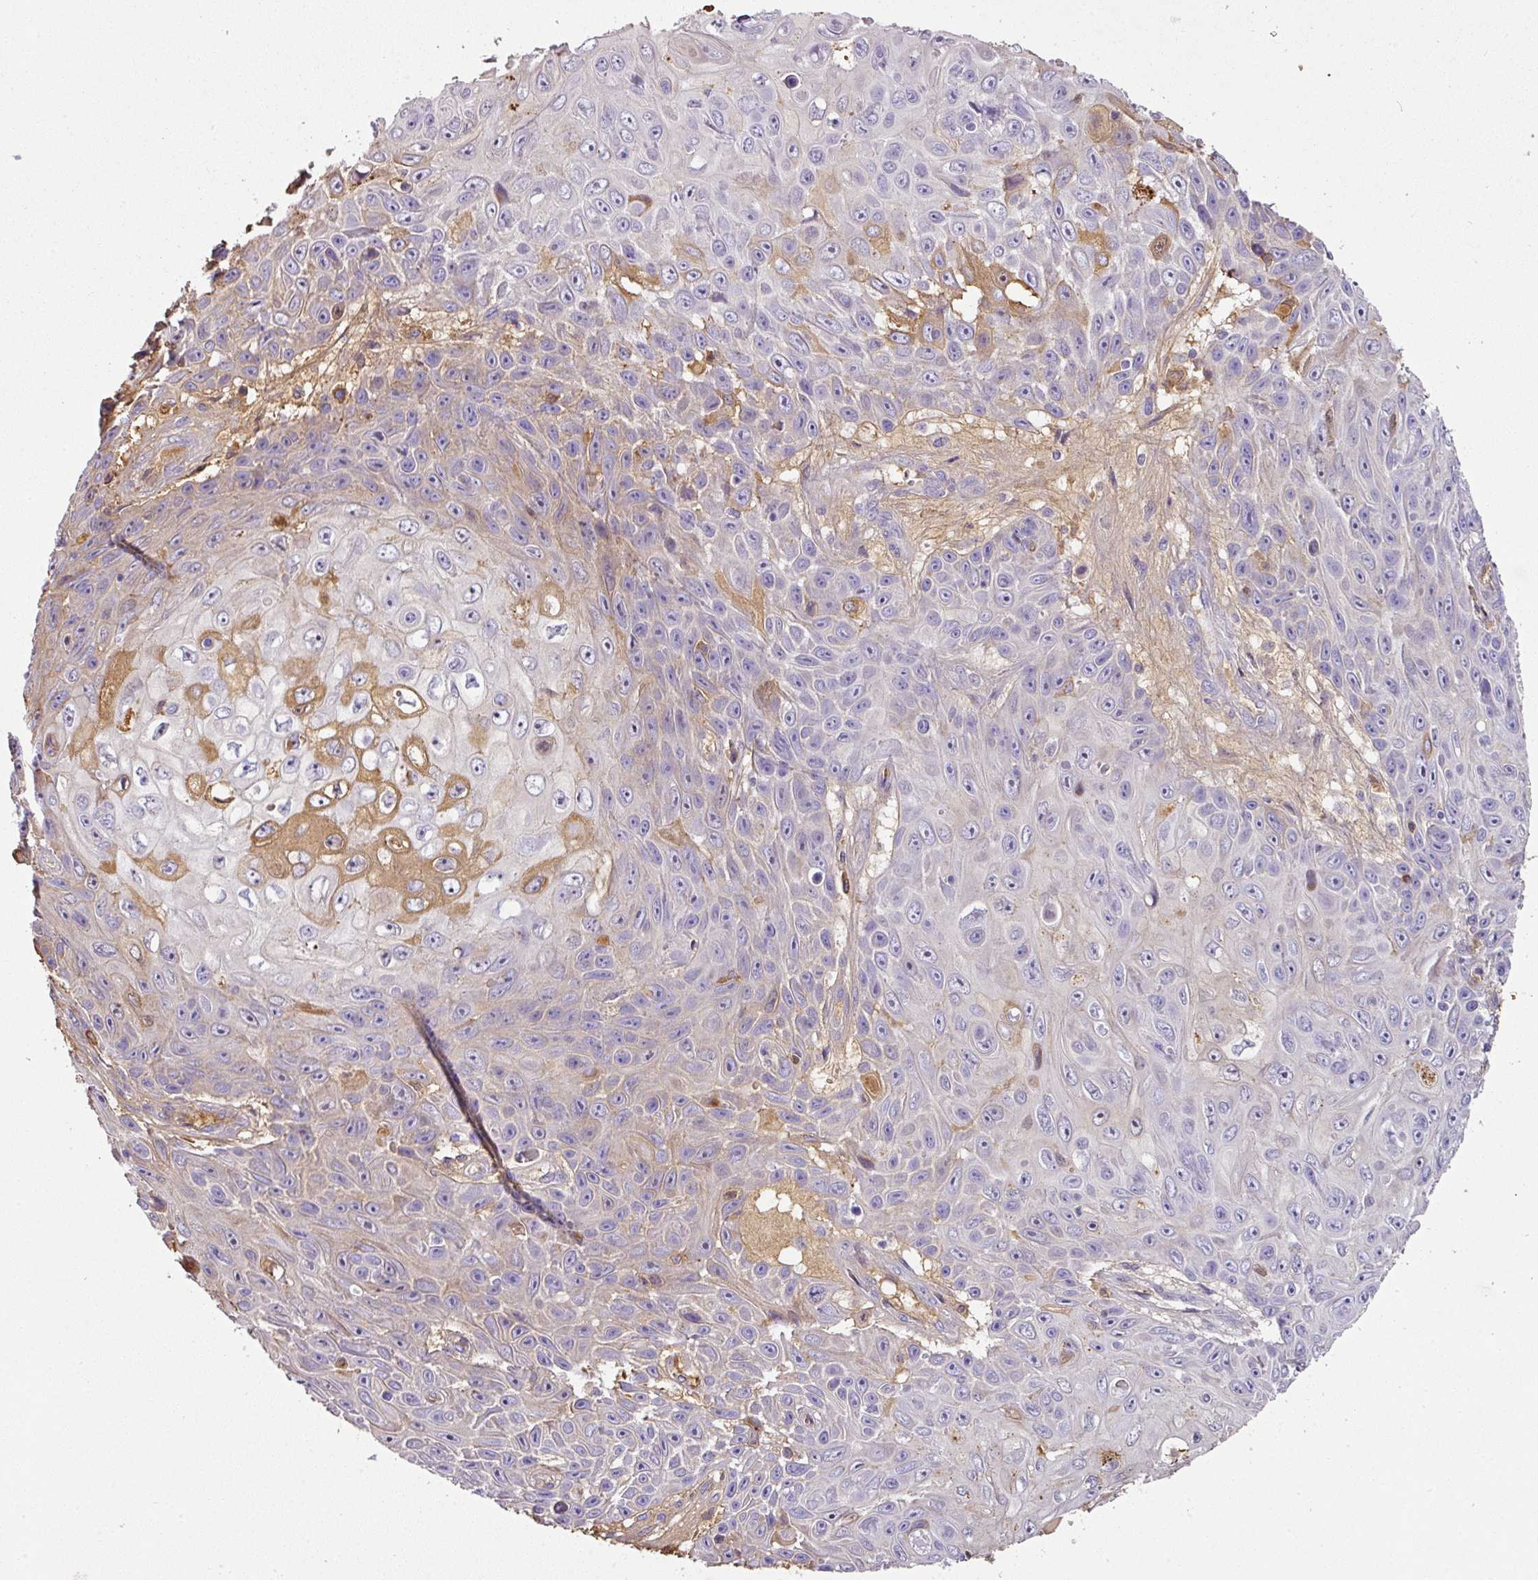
{"staining": {"intensity": "moderate", "quantity": "<25%", "location": "cytoplasmic/membranous,nuclear"}, "tissue": "skin cancer", "cell_type": "Tumor cells", "image_type": "cancer", "snomed": [{"axis": "morphology", "description": "Squamous cell carcinoma, NOS"}, {"axis": "topography", "description": "Skin"}], "caption": "Skin cancer (squamous cell carcinoma) stained for a protein displays moderate cytoplasmic/membranous and nuclear positivity in tumor cells.", "gene": "CCZ1", "patient": {"sex": "male", "age": 82}}